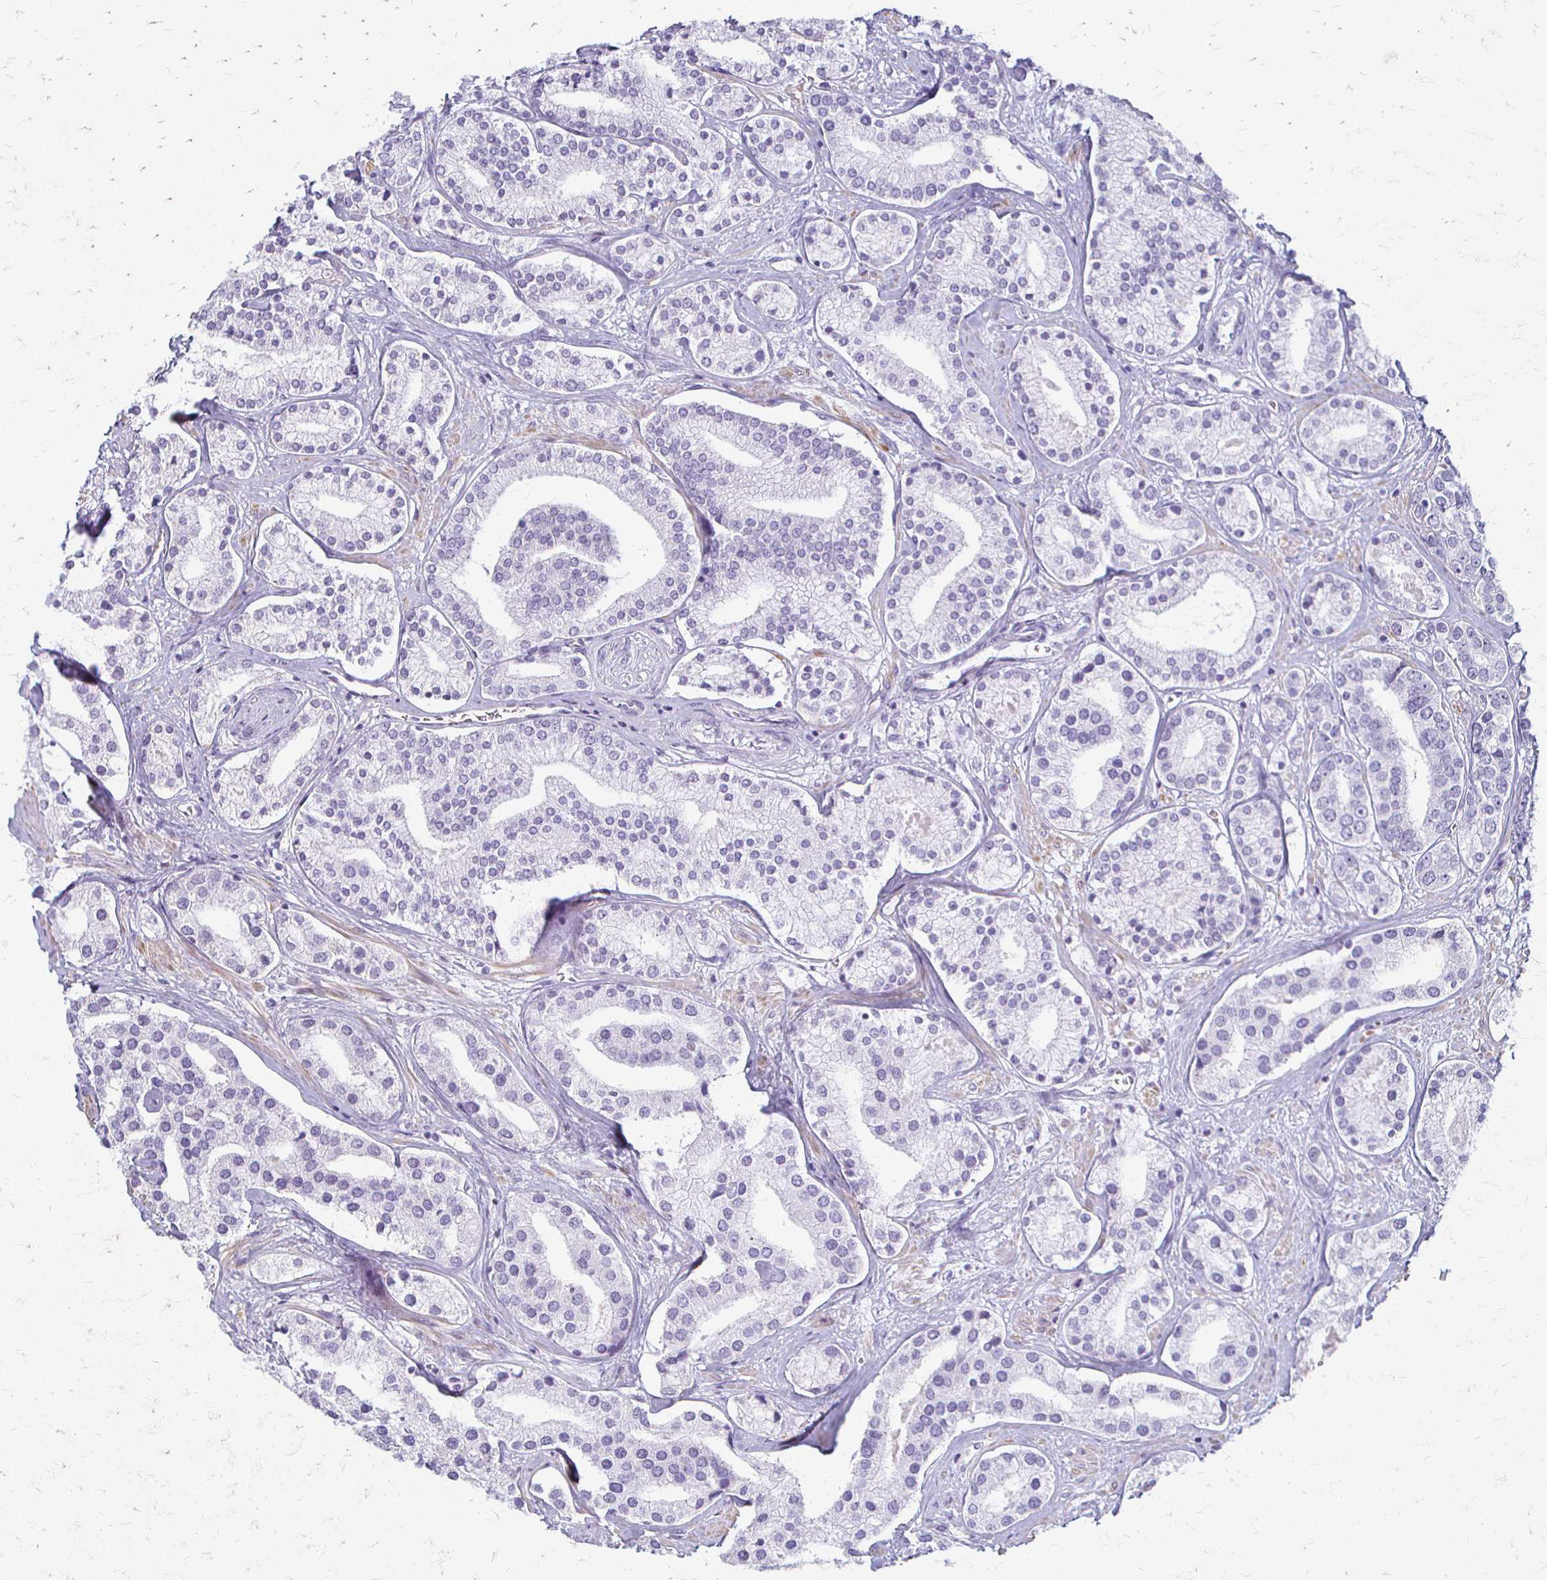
{"staining": {"intensity": "negative", "quantity": "none", "location": "none"}, "tissue": "prostate cancer", "cell_type": "Tumor cells", "image_type": "cancer", "snomed": [{"axis": "morphology", "description": "Adenocarcinoma, High grade"}, {"axis": "topography", "description": "Prostate"}], "caption": "DAB (3,3'-diaminobenzidine) immunohistochemical staining of prostate adenocarcinoma (high-grade) demonstrates no significant staining in tumor cells.", "gene": "ACP5", "patient": {"sex": "male", "age": 58}}